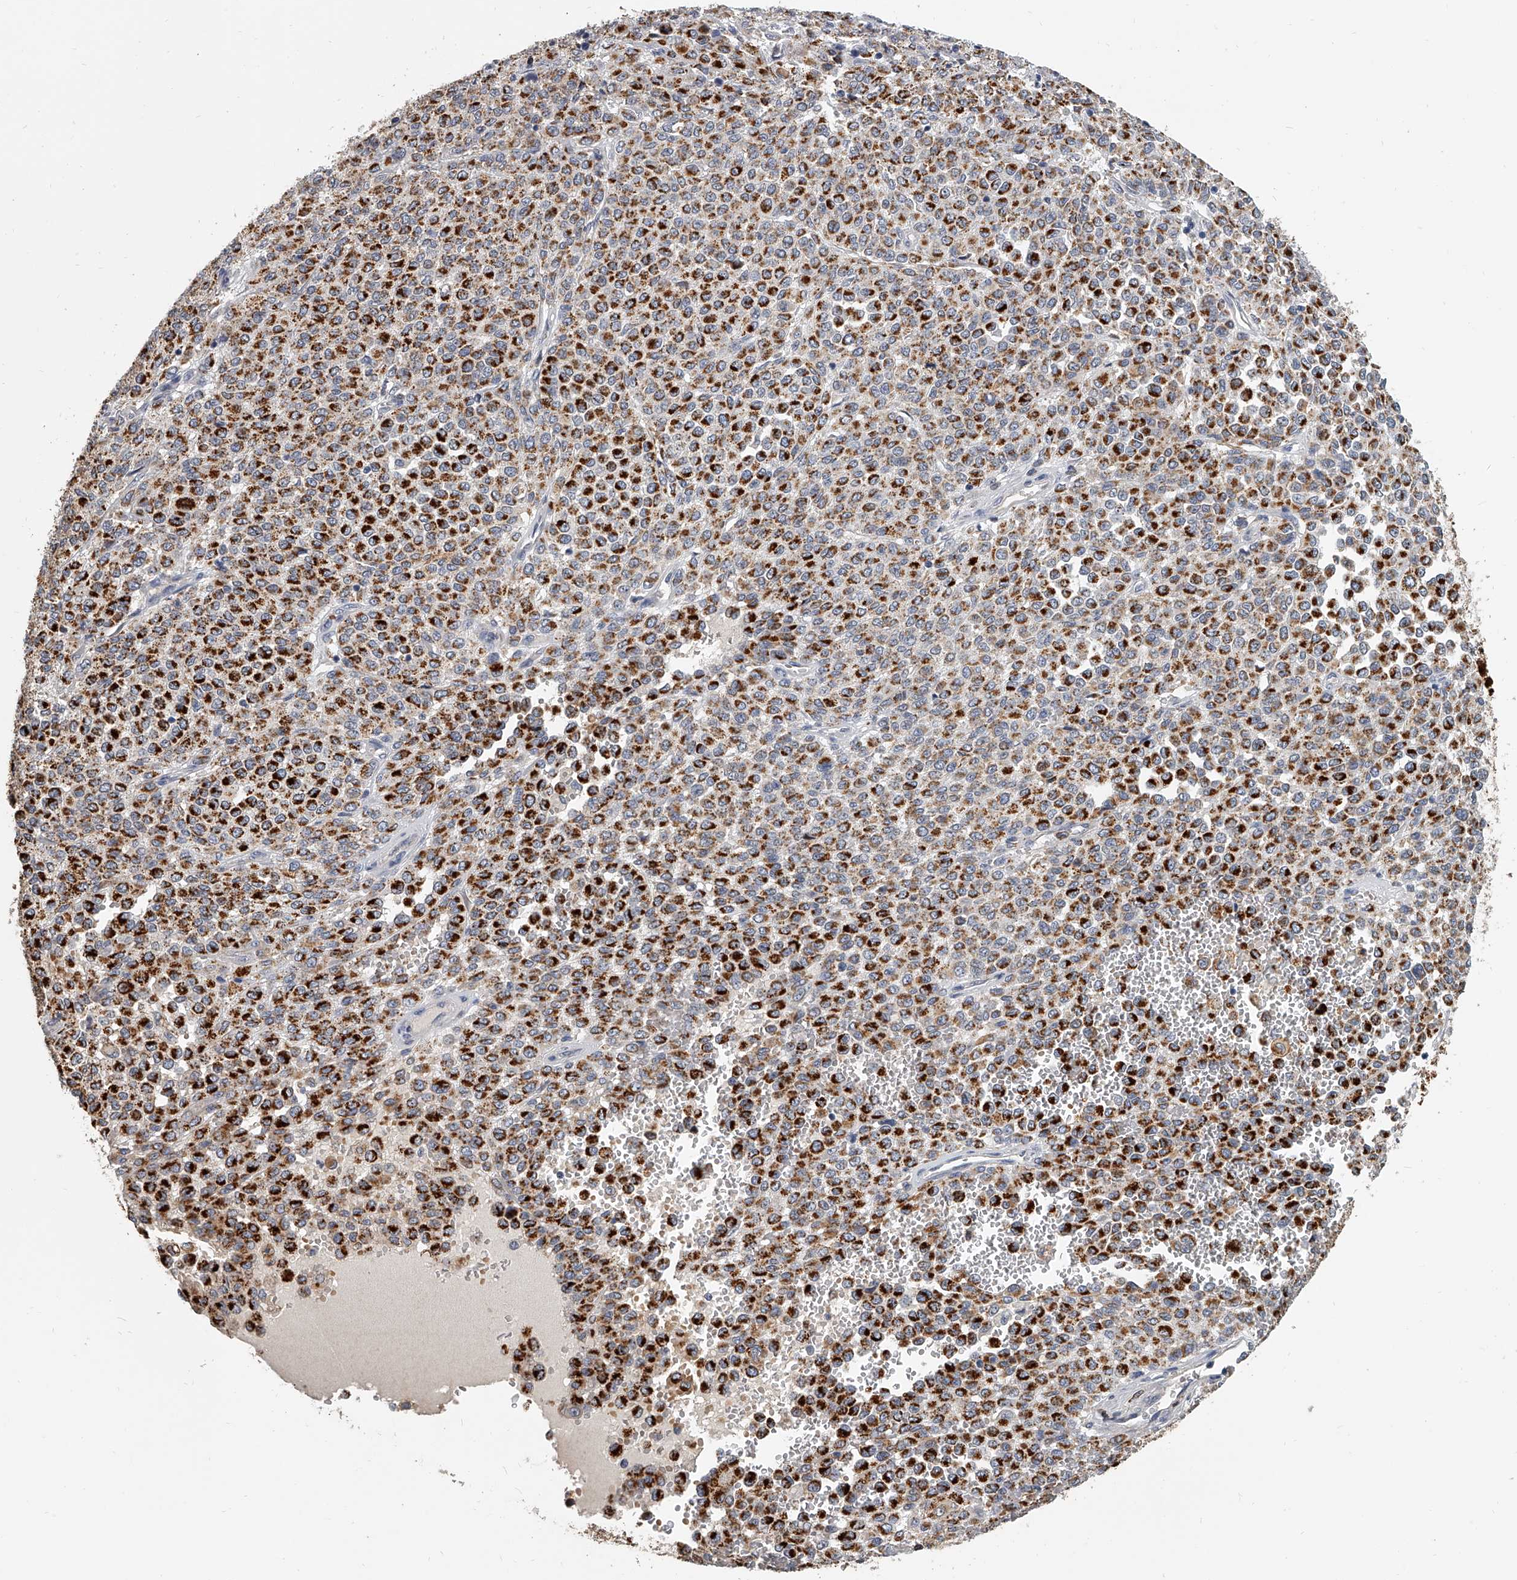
{"staining": {"intensity": "strong", "quantity": ">75%", "location": "cytoplasmic/membranous"}, "tissue": "melanoma", "cell_type": "Tumor cells", "image_type": "cancer", "snomed": [{"axis": "morphology", "description": "Malignant melanoma, Metastatic site"}, {"axis": "topography", "description": "Pancreas"}], "caption": "Immunohistochemical staining of human malignant melanoma (metastatic site) shows strong cytoplasmic/membranous protein expression in approximately >75% of tumor cells.", "gene": "KLHL7", "patient": {"sex": "female", "age": 30}}